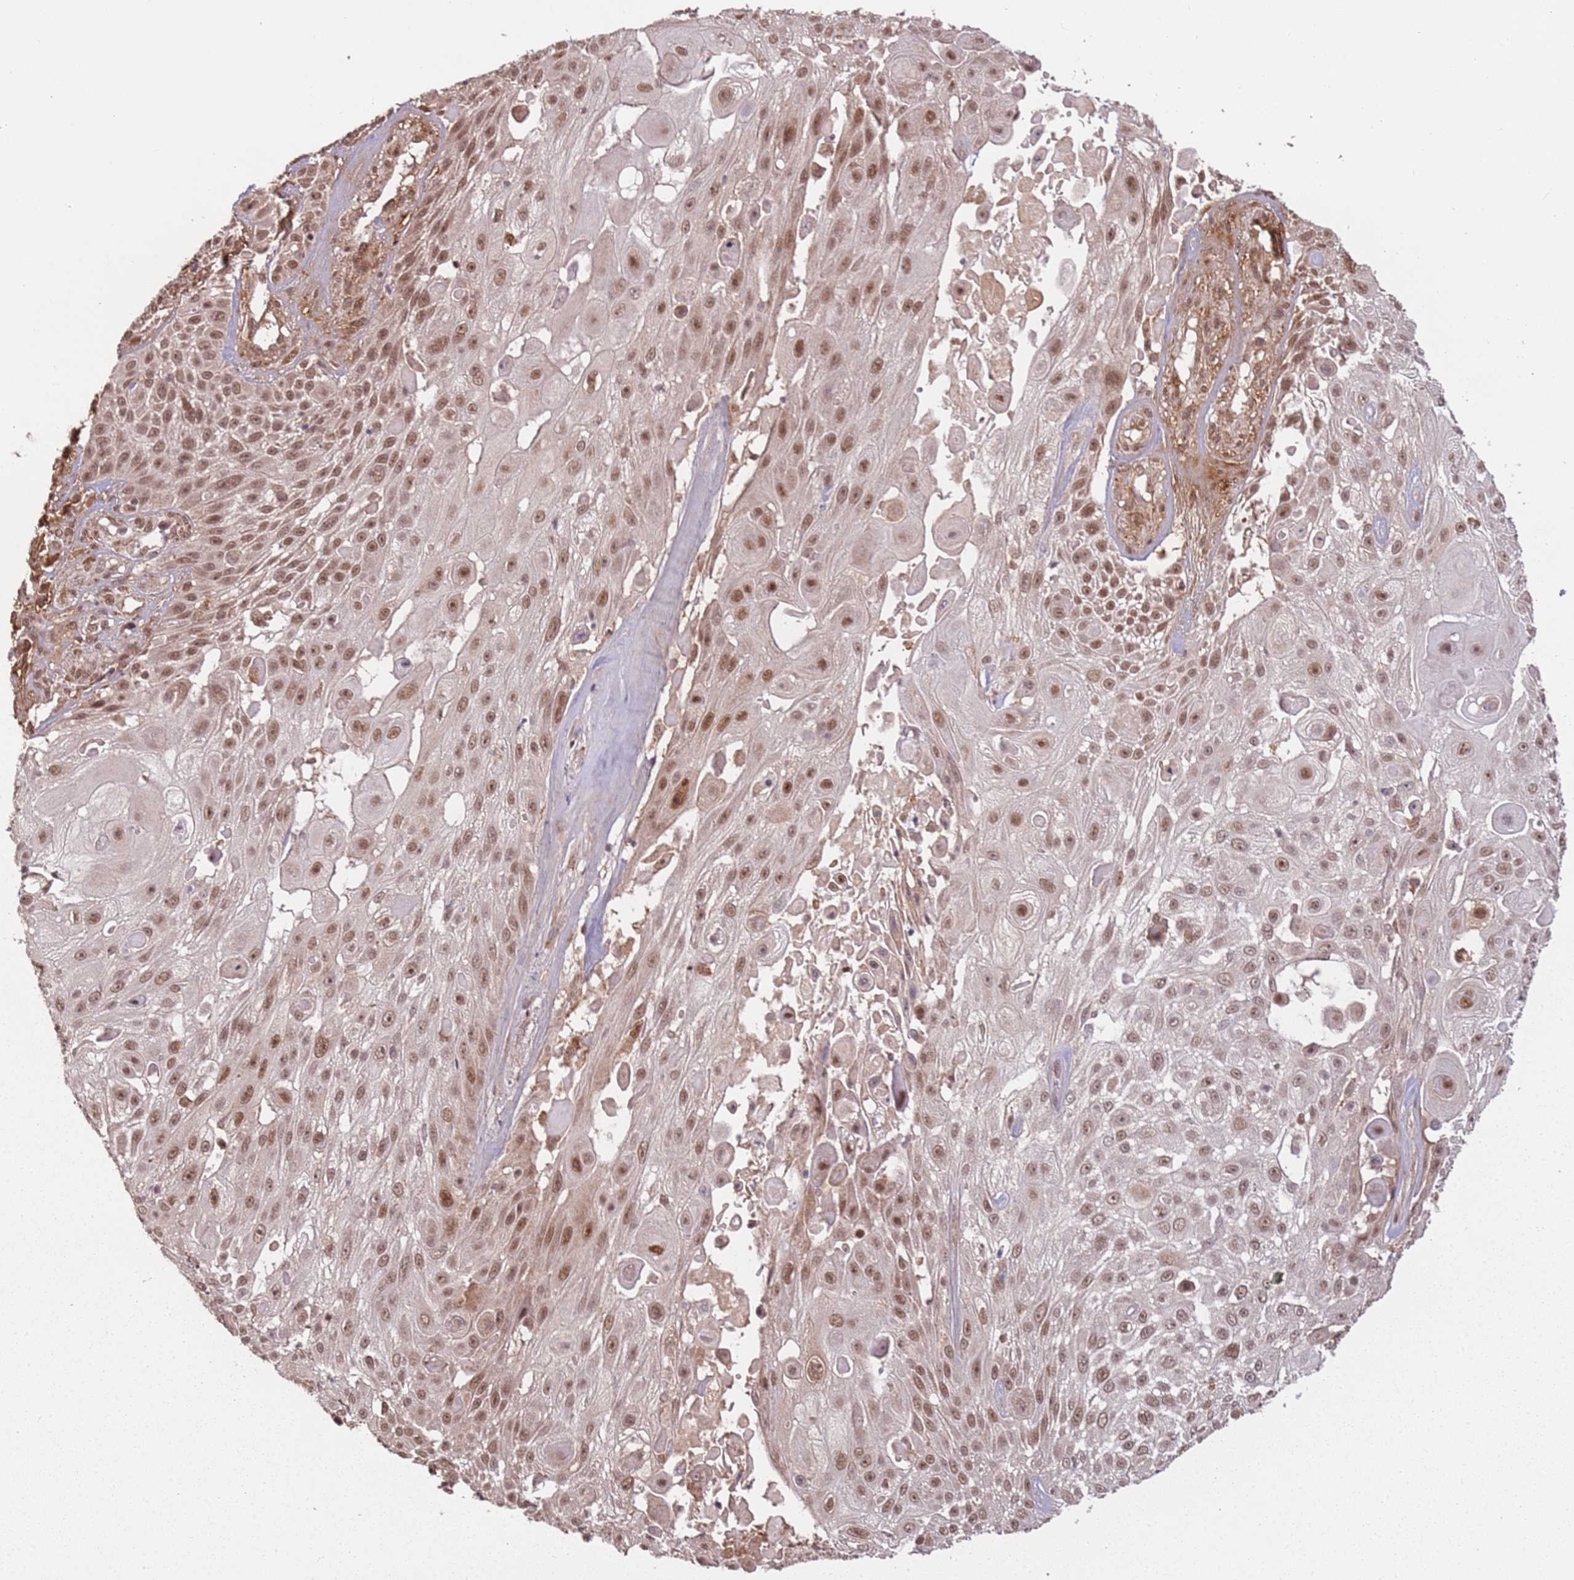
{"staining": {"intensity": "moderate", "quantity": ">75%", "location": "nuclear"}, "tissue": "skin cancer", "cell_type": "Tumor cells", "image_type": "cancer", "snomed": [{"axis": "morphology", "description": "Squamous cell carcinoma, NOS"}, {"axis": "topography", "description": "Skin"}], "caption": "Immunohistochemistry of skin cancer (squamous cell carcinoma) demonstrates medium levels of moderate nuclear staining in about >75% of tumor cells.", "gene": "POLR3H", "patient": {"sex": "female", "age": 86}}